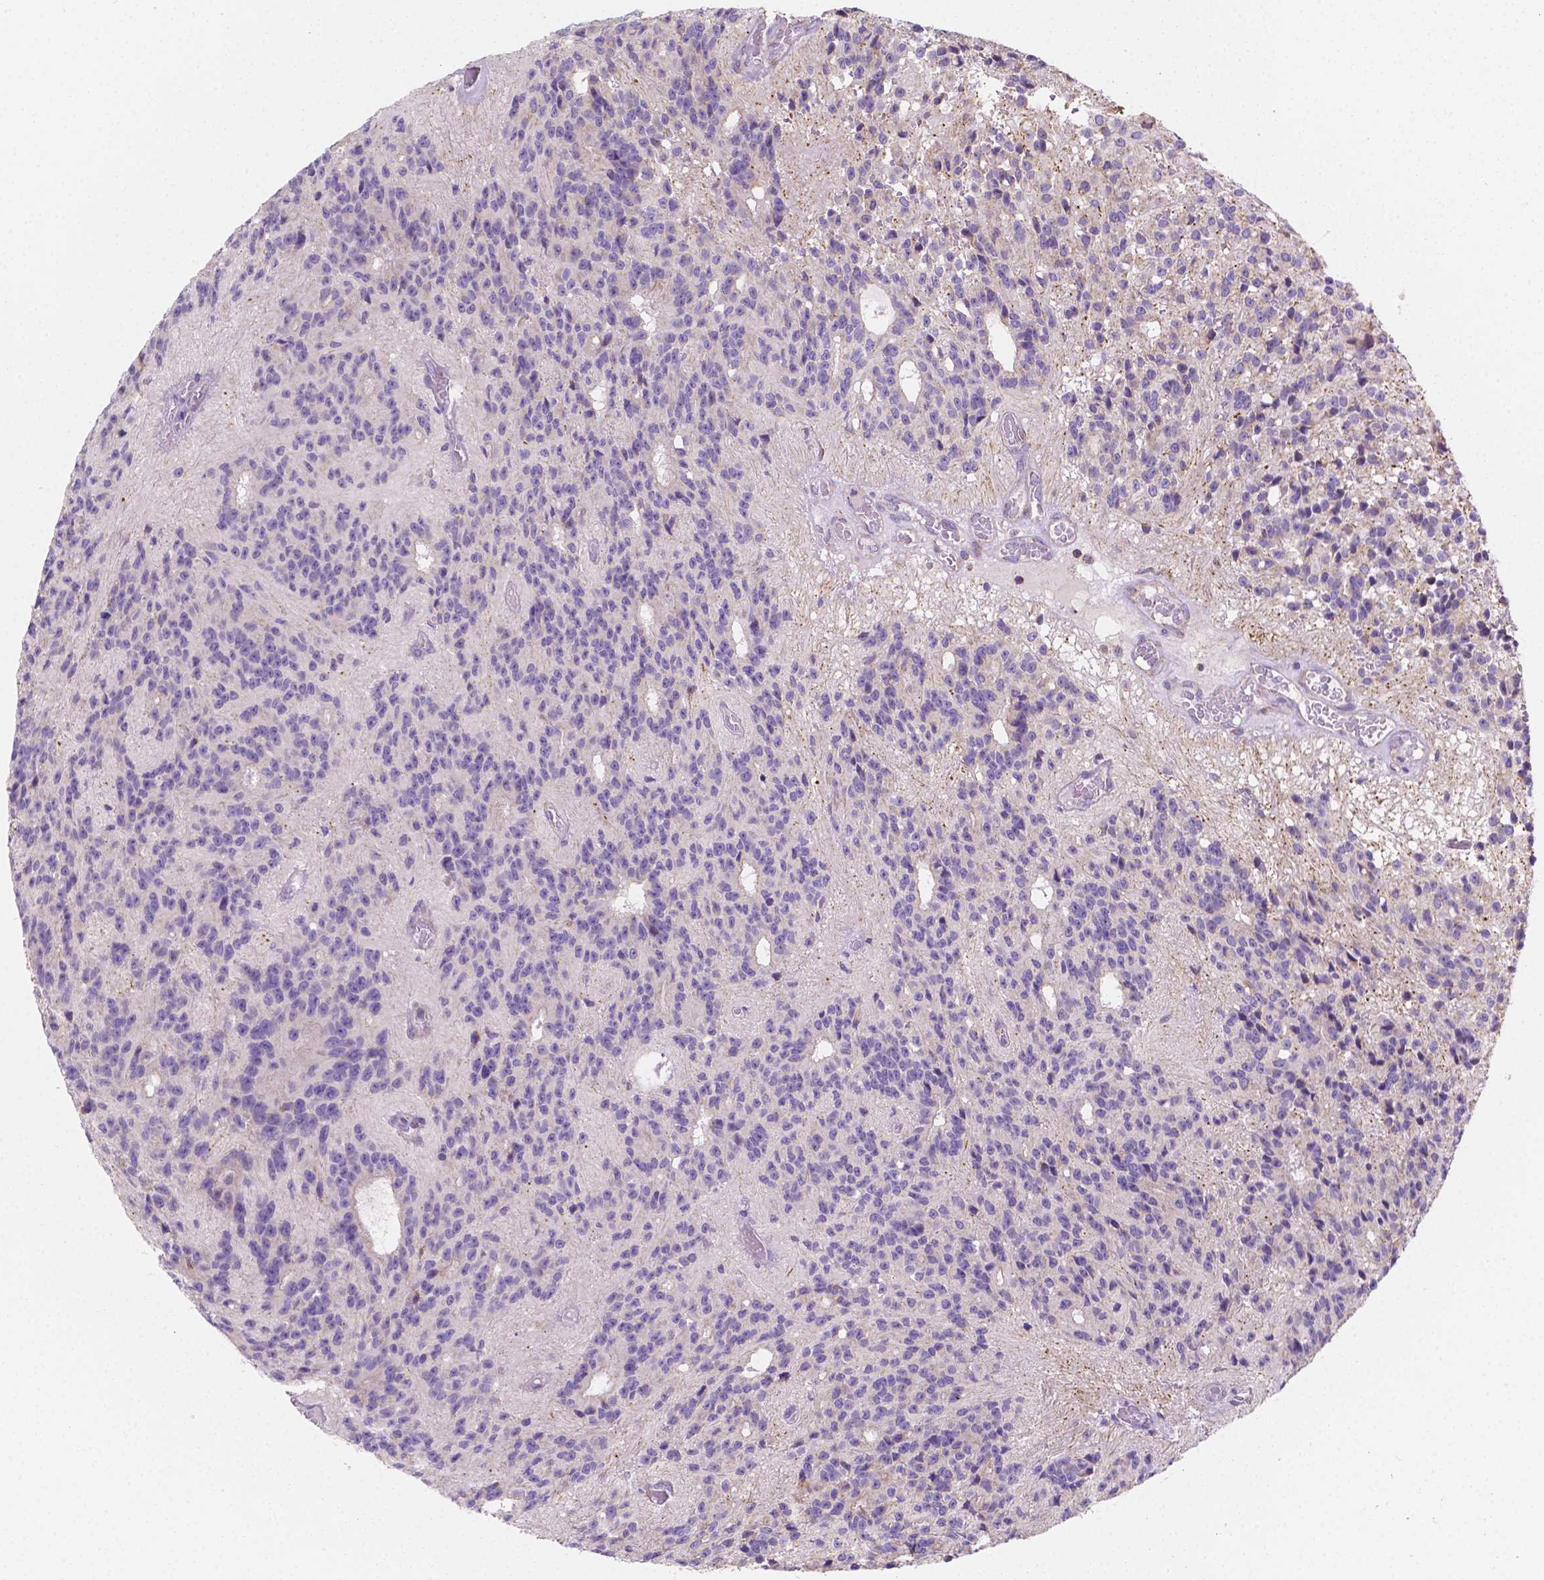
{"staining": {"intensity": "negative", "quantity": "none", "location": "none"}, "tissue": "glioma", "cell_type": "Tumor cells", "image_type": "cancer", "snomed": [{"axis": "morphology", "description": "Glioma, malignant, Low grade"}, {"axis": "topography", "description": "Brain"}], "caption": "Malignant glioma (low-grade) was stained to show a protein in brown. There is no significant expression in tumor cells.", "gene": "SGTB", "patient": {"sex": "male", "age": 31}}